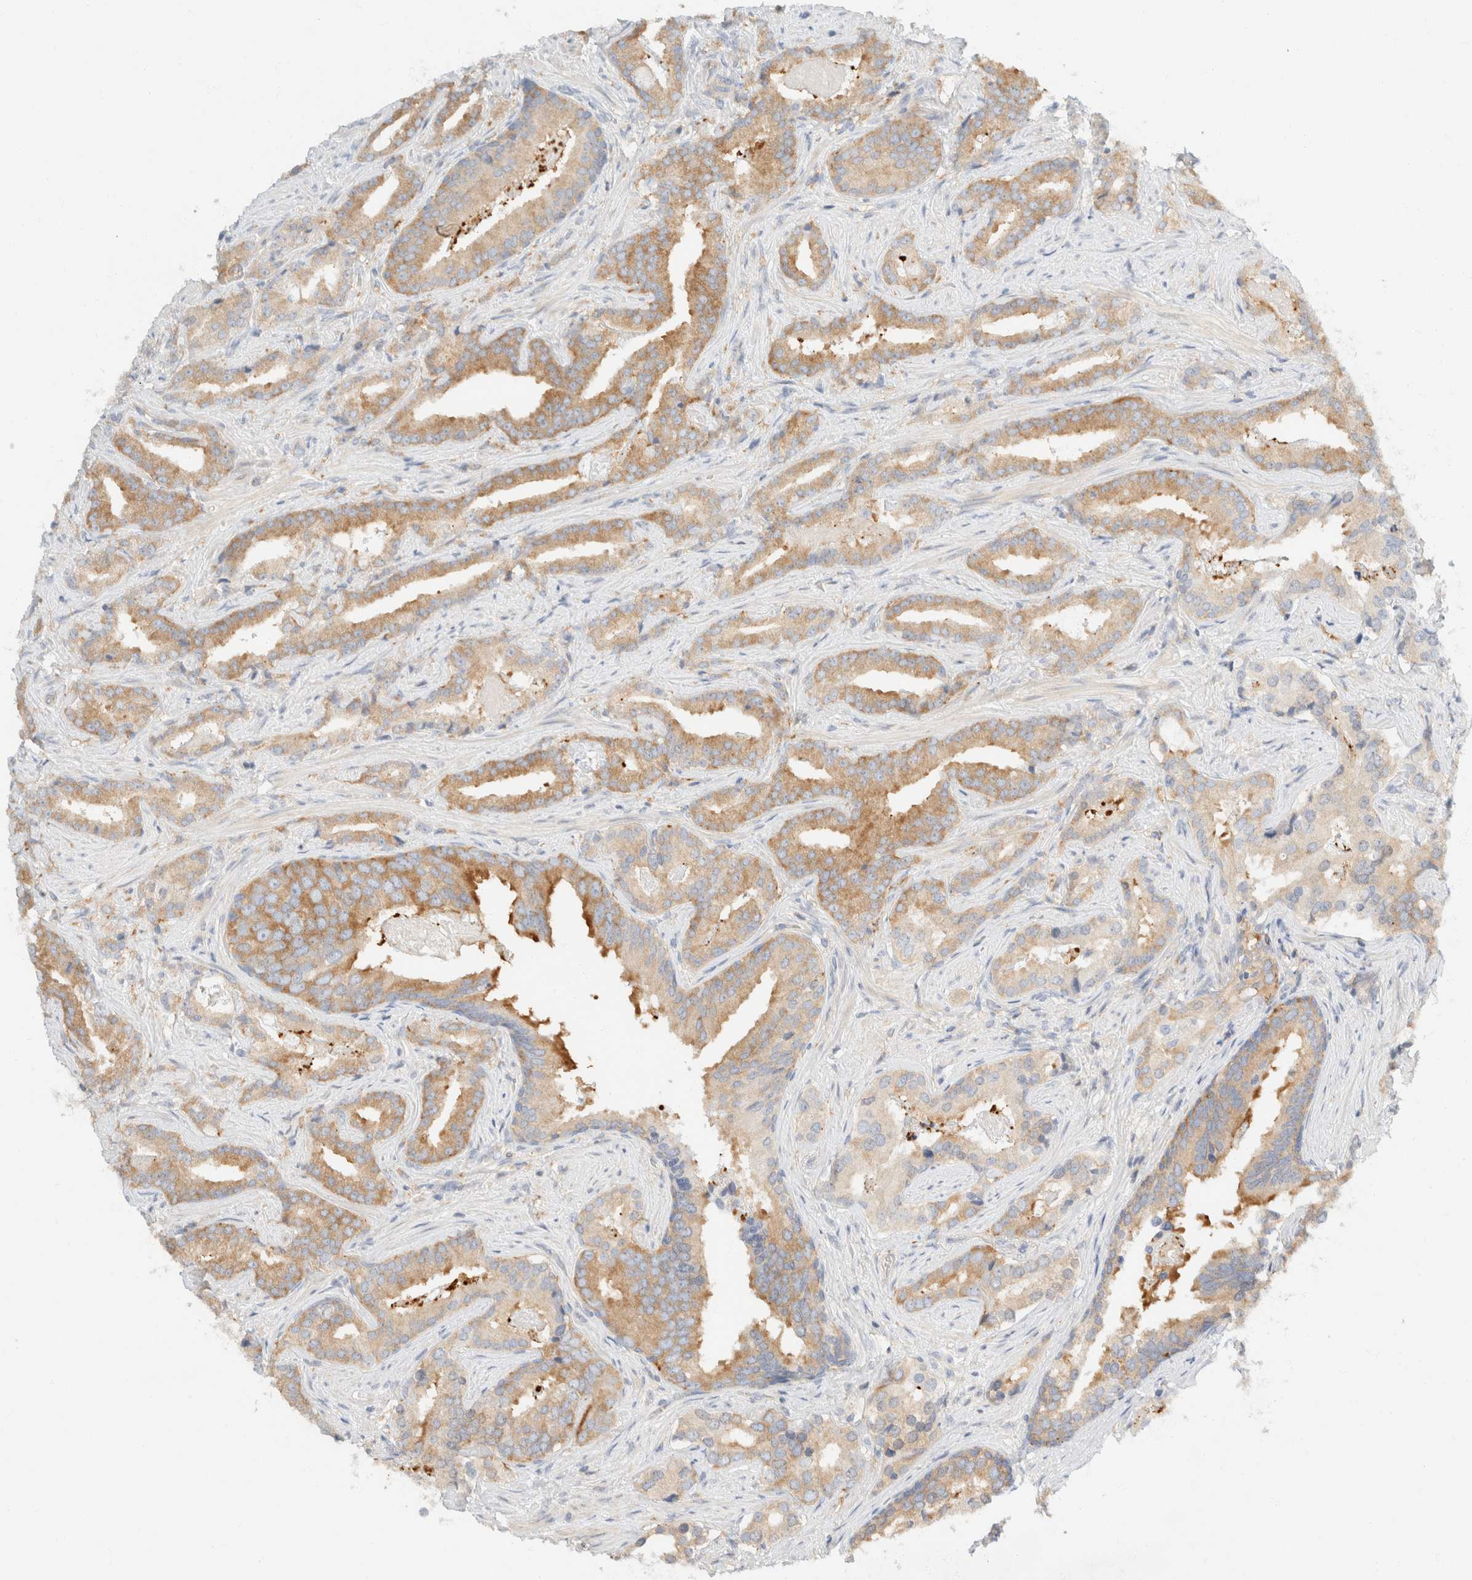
{"staining": {"intensity": "moderate", "quantity": "25%-75%", "location": "cytoplasmic/membranous"}, "tissue": "prostate cancer", "cell_type": "Tumor cells", "image_type": "cancer", "snomed": [{"axis": "morphology", "description": "Adenocarcinoma, Low grade"}, {"axis": "topography", "description": "Prostate"}], "caption": "Immunohistochemistry (IHC) staining of prostate low-grade adenocarcinoma, which exhibits medium levels of moderate cytoplasmic/membranous positivity in about 25%-75% of tumor cells indicating moderate cytoplasmic/membranous protein positivity. The staining was performed using DAB (brown) for protein detection and nuclei were counterstained in hematoxylin (blue).", "gene": "SH3GLB2", "patient": {"sex": "male", "age": 67}}